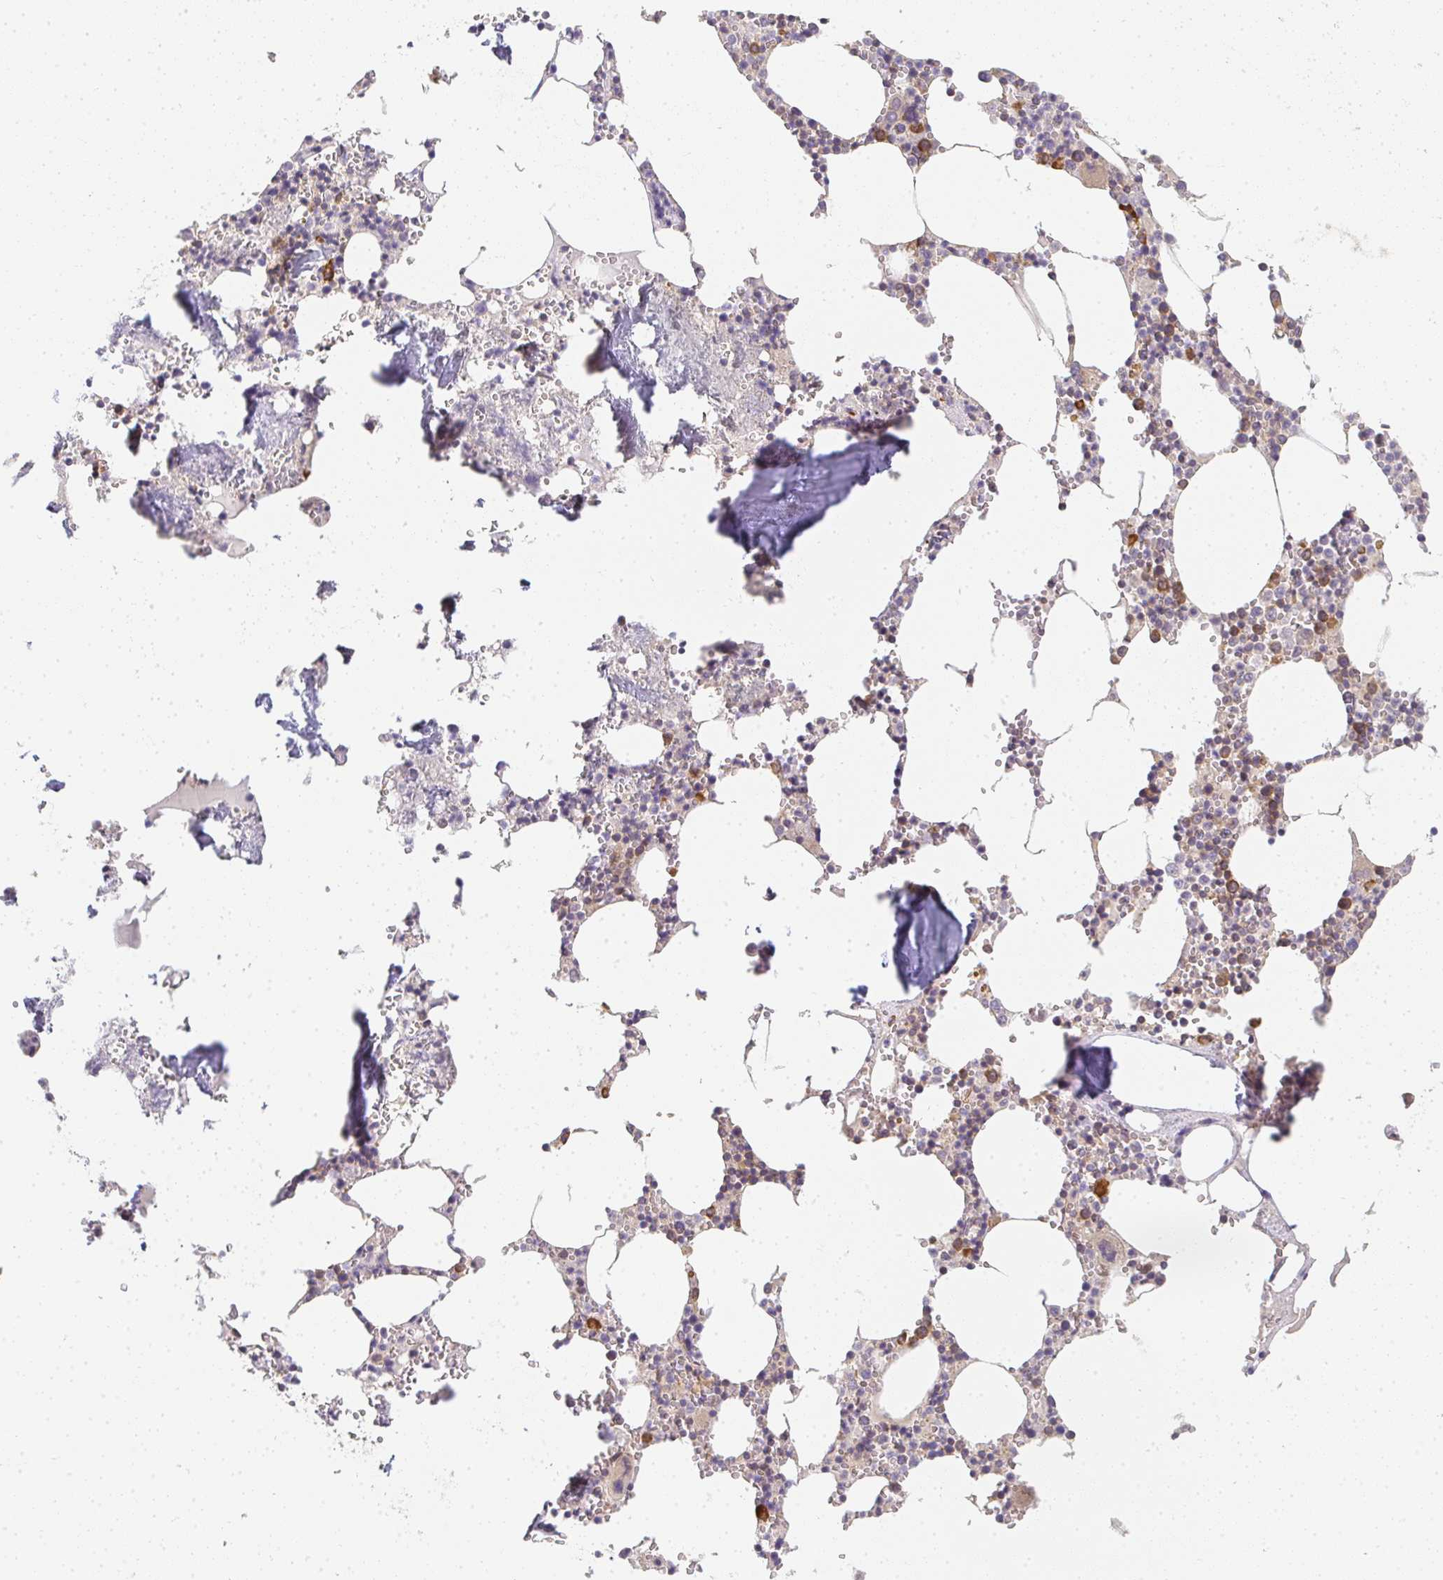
{"staining": {"intensity": "strong", "quantity": "<25%", "location": "cytoplasmic/membranous"}, "tissue": "bone marrow", "cell_type": "Hematopoietic cells", "image_type": "normal", "snomed": [{"axis": "morphology", "description": "Normal tissue, NOS"}, {"axis": "topography", "description": "Bone marrow"}], "caption": "Immunohistochemistry (IHC) staining of normal bone marrow, which exhibits medium levels of strong cytoplasmic/membranous positivity in approximately <25% of hematopoietic cells indicating strong cytoplasmic/membranous protein expression. The staining was performed using DAB (3,3'-diaminobenzidine) (brown) for protein detection and nuclei were counterstained in hematoxylin (blue).", "gene": "SLC35B3", "patient": {"sex": "male", "age": 54}}